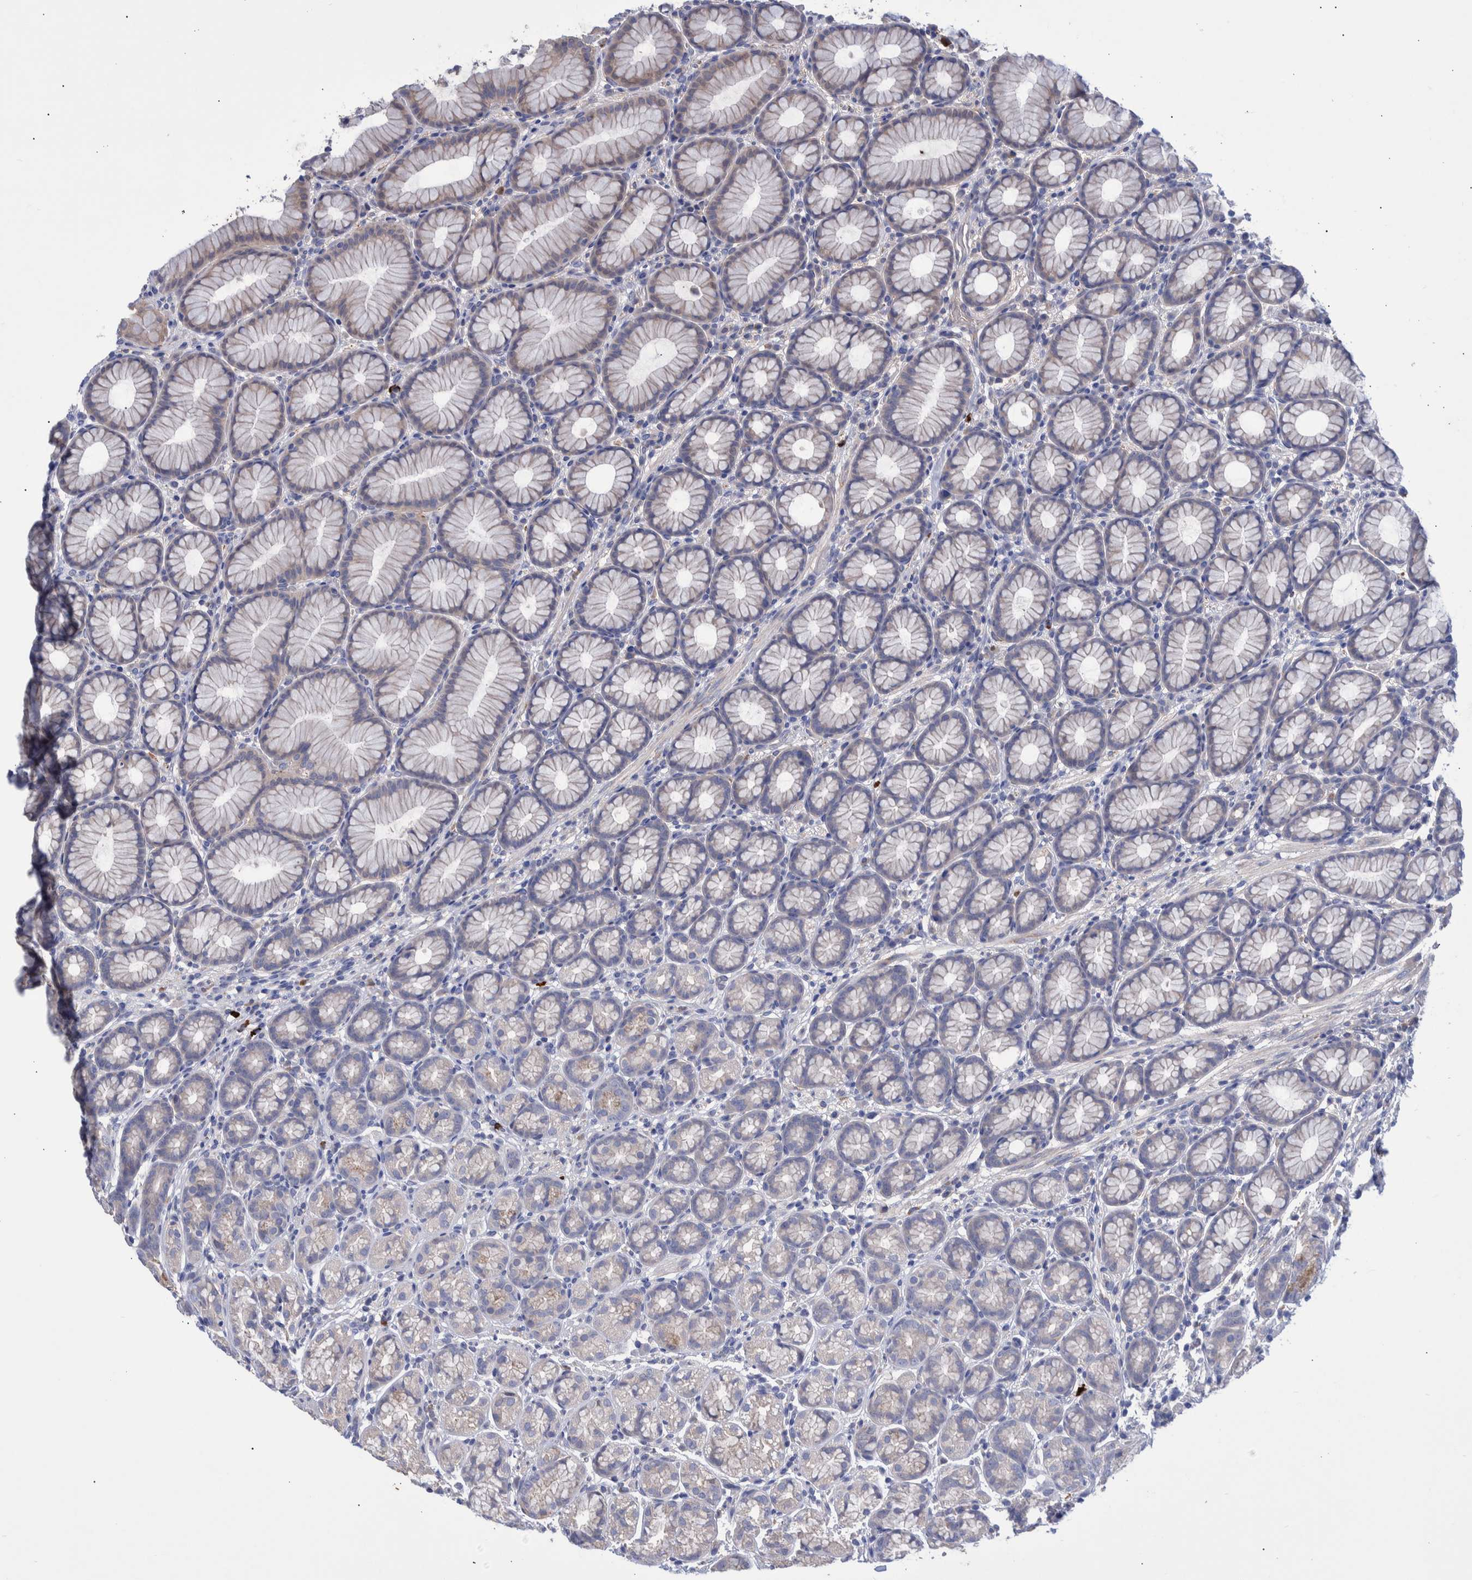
{"staining": {"intensity": "negative", "quantity": "none", "location": "none"}, "tissue": "stomach", "cell_type": "Glandular cells", "image_type": "normal", "snomed": [{"axis": "morphology", "description": "Normal tissue, NOS"}, {"axis": "topography", "description": "Stomach"}], "caption": "Glandular cells show no significant expression in unremarkable stomach. Nuclei are stained in blue.", "gene": "DLL4", "patient": {"sex": "male", "age": 42}}